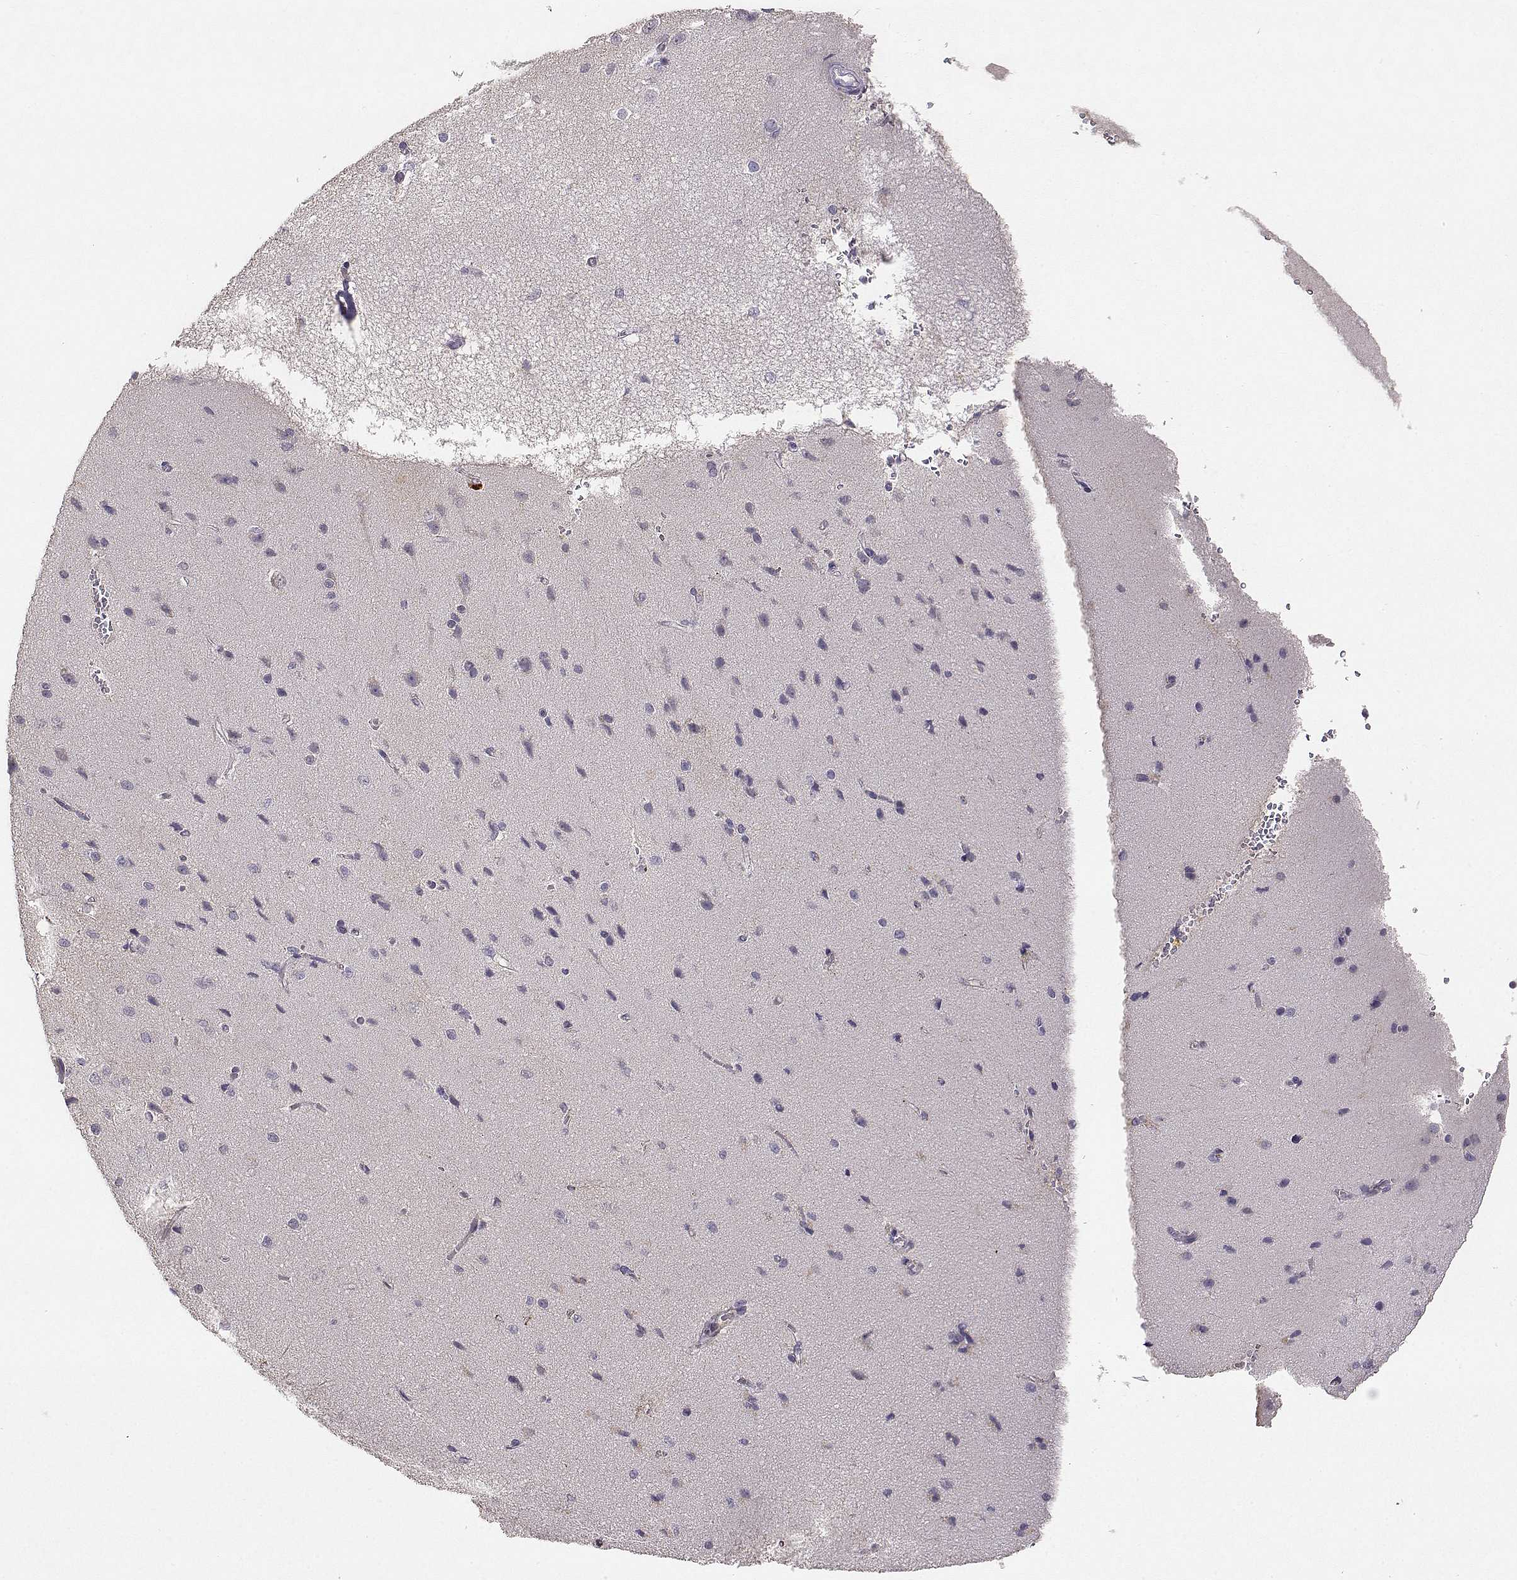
{"staining": {"intensity": "negative", "quantity": "none", "location": "none"}, "tissue": "cerebral cortex", "cell_type": "Endothelial cells", "image_type": "normal", "snomed": [{"axis": "morphology", "description": "Normal tissue, NOS"}, {"axis": "topography", "description": "Cerebral cortex"}], "caption": "DAB immunohistochemical staining of normal cerebral cortex demonstrates no significant staining in endothelial cells. (DAB IHC with hematoxylin counter stain).", "gene": "TACR1", "patient": {"sex": "male", "age": 37}}